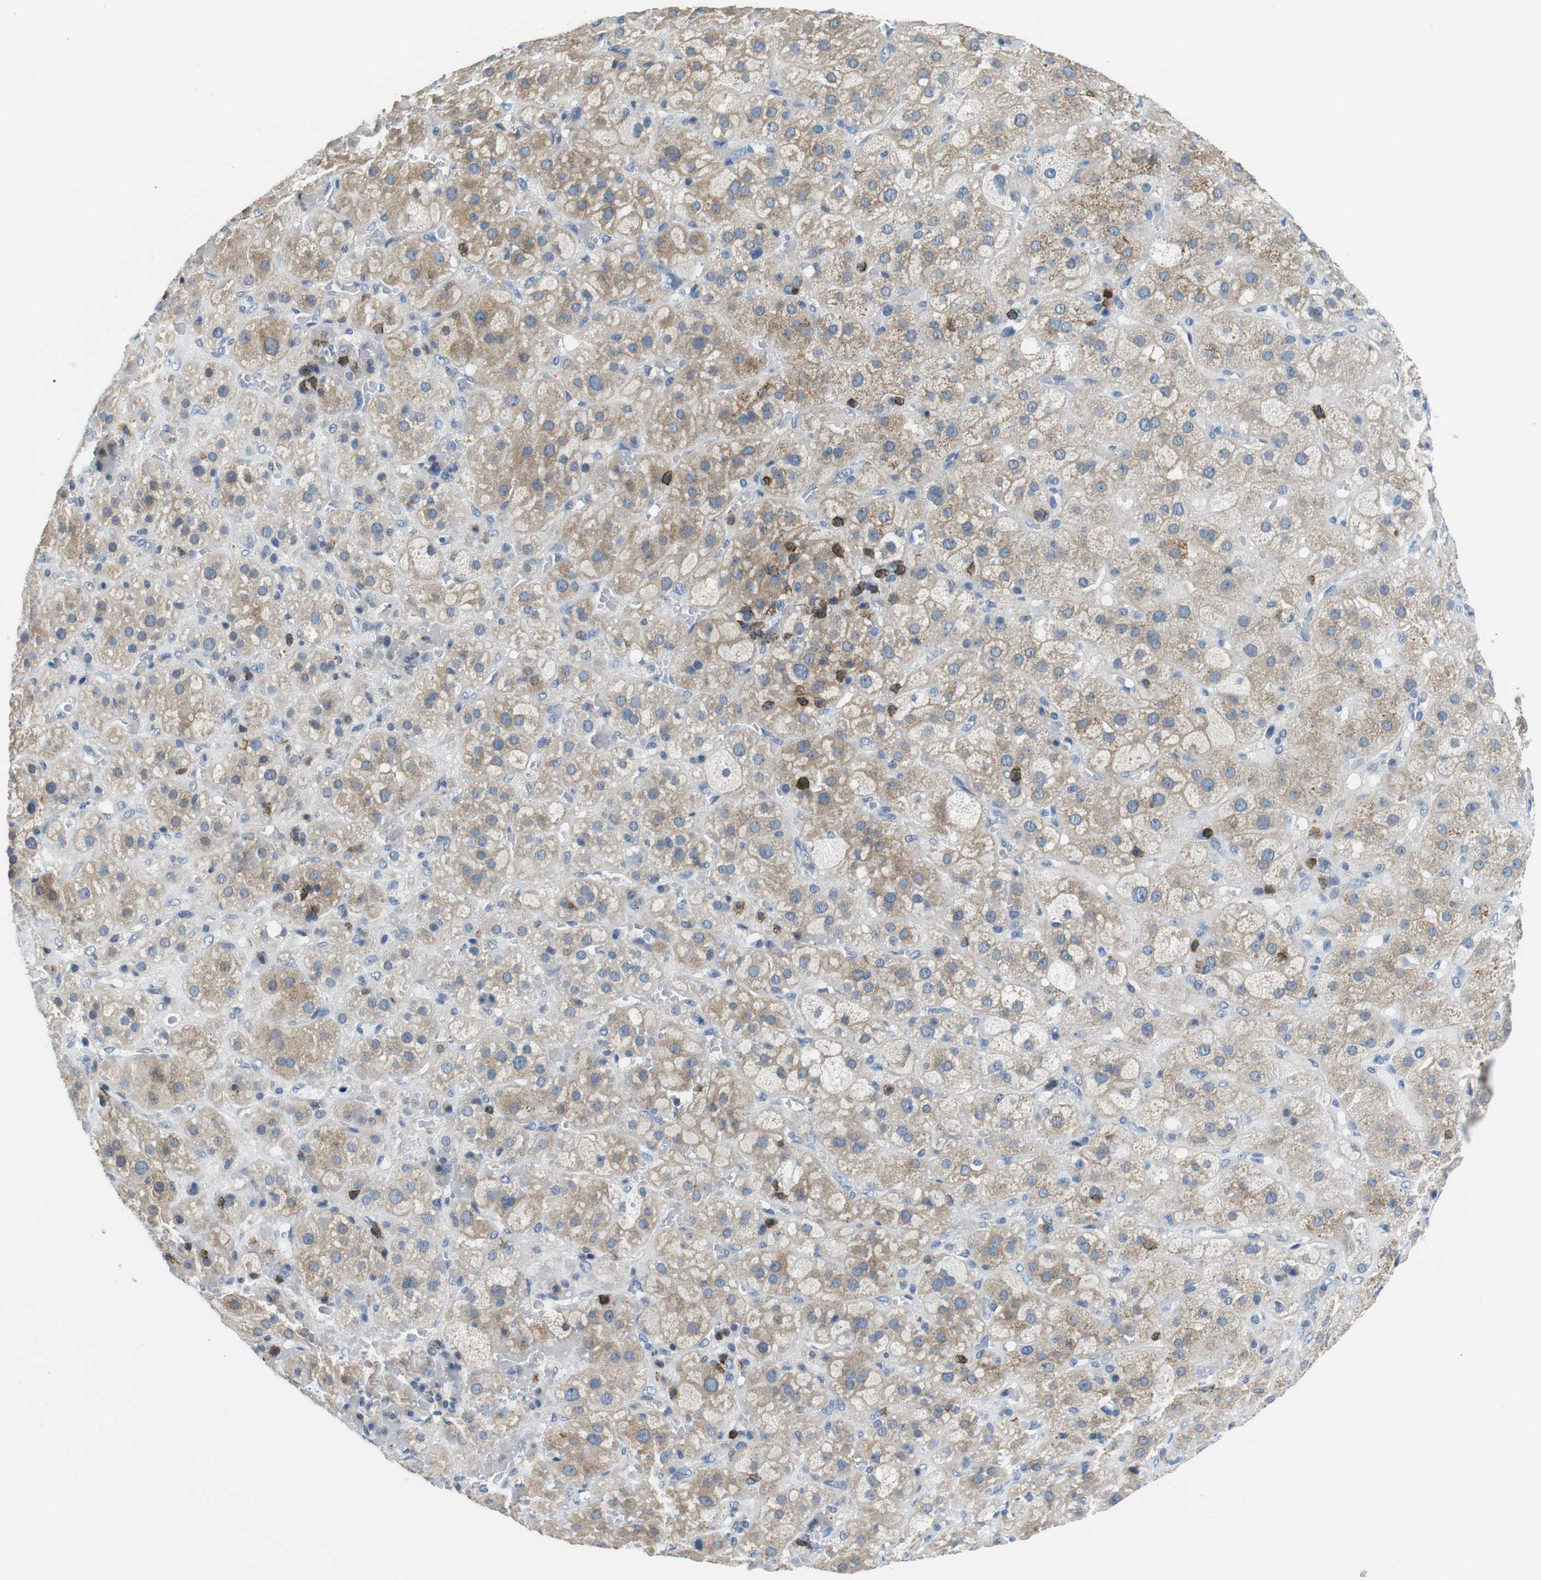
{"staining": {"intensity": "weak", "quantity": "25%-75%", "location": "cytoplasmic/membranous"}, "tissue": "adrenal gland", "cell_type": "Glandular cells", "image_type": "normal", "snomed": [{"axis": "morphology", "description": "Normal tissue, NOS"}, {"axis": "topography", "description": "Adrenal gland"}], "caption": "Protein staining shows weak cytoplasmic/membranous expression in about 25%-75% of glandular cells in normal adrenal gland.", "gene": "CD6", "patient": {"sex": "female", "age": 47}}